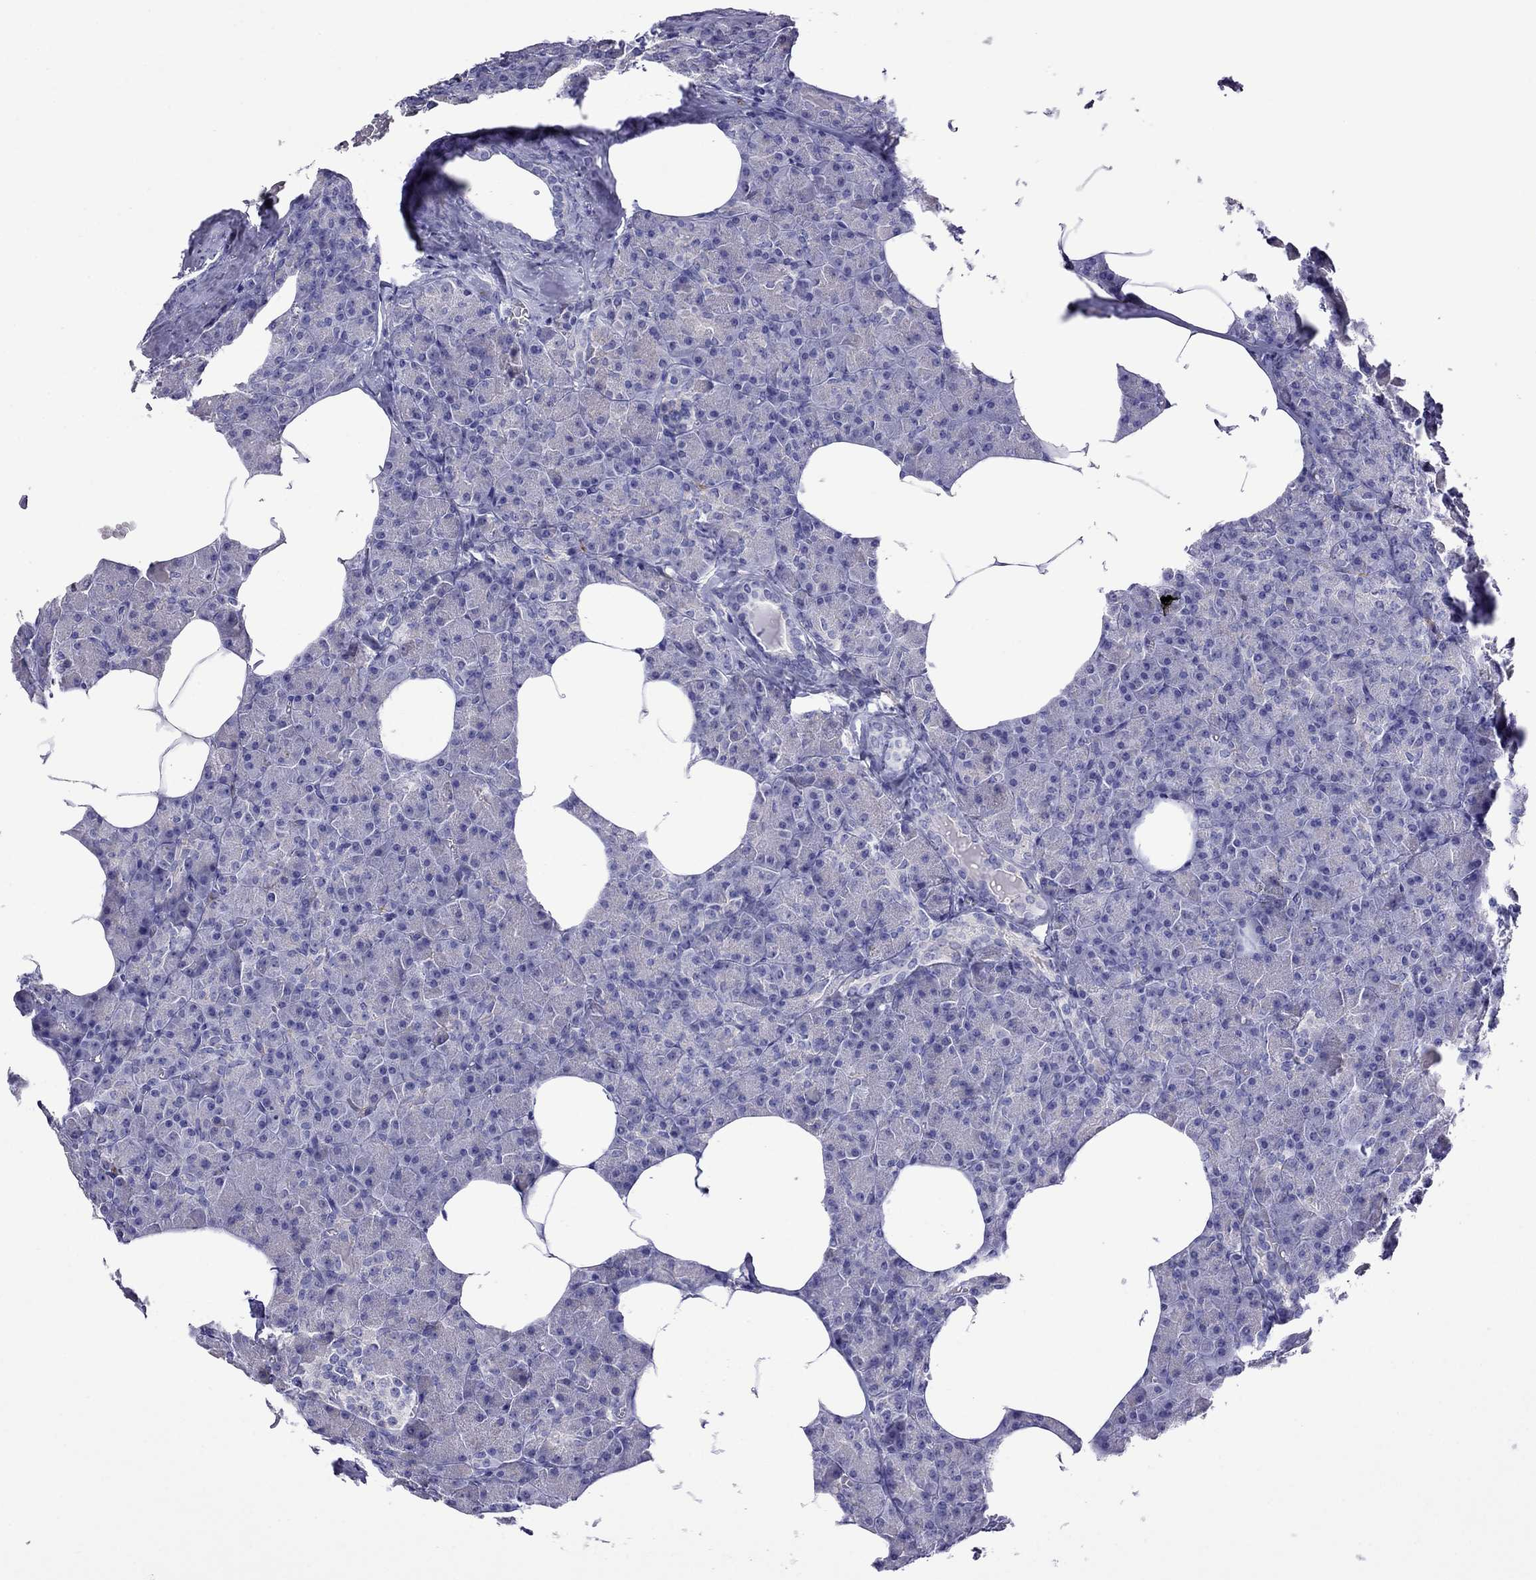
{"staining": {"intensity": "negative", "quantity": "none", "location": "none"}, "tissue": "pancreas", "cell_type": "Exocrine glandular cells", "image_type": "normal", "snomed": [{"axis": "morphology", "description": "Normal tissue, NOS"}, {"axis": "topography", "description": "Pancreas"}], "caption": "Exocrine glandular cells show no significant positivity in unremarkable pancreas. The staining was performed using DAB (3,3'-diaminobenzidine) to visualize the protein expression in brown, while the nuclei were stained in blue with hematoxylin (Magnification: 20x).", "gene": "MPZ", "patient": {"sex": "female", "age": 45}}